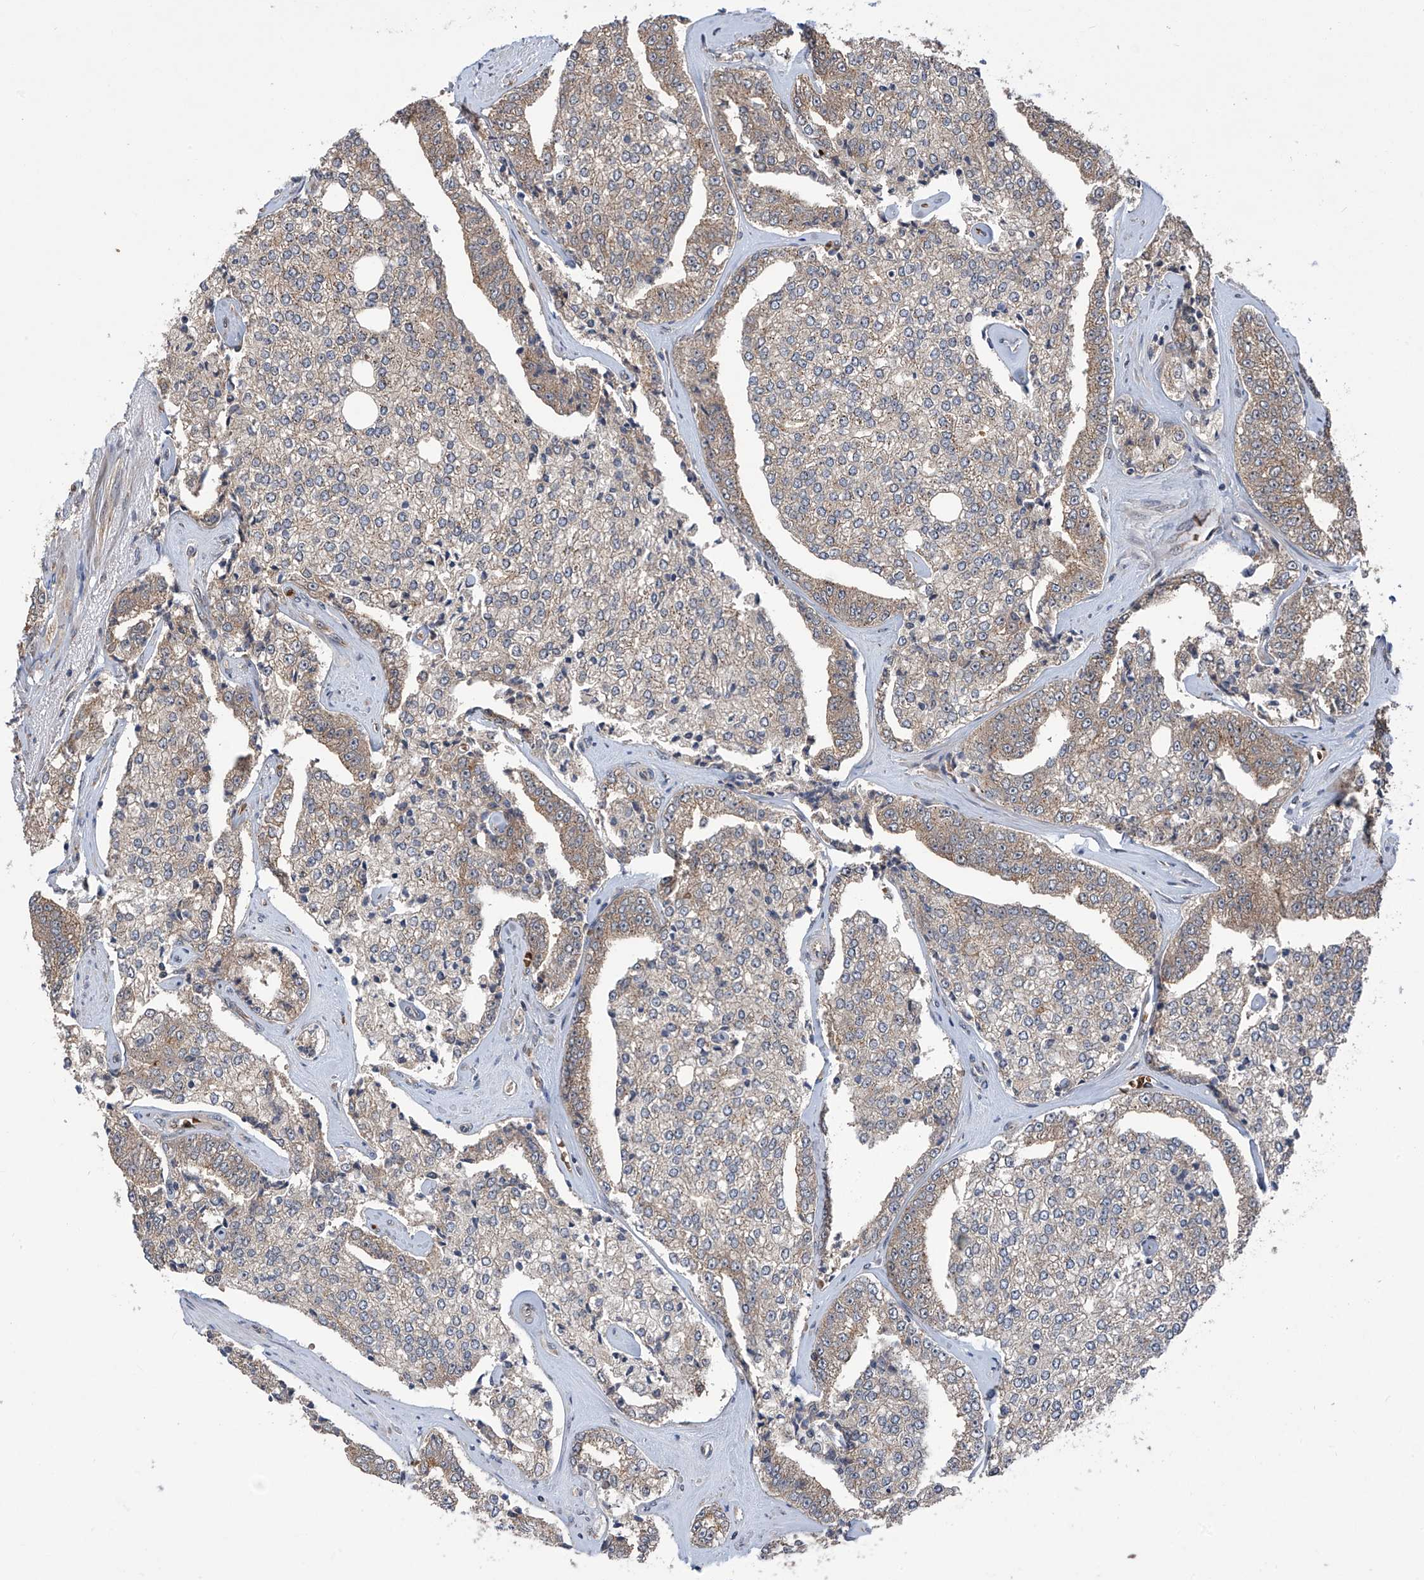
{"staining": {"intensity": "weak", "quantity": "25%-75%", "location": "cytoplasmic/membranous"}, "tissue": "prostate cancer", "cell_type": "Tumor cells", "image_type": "cancer", "snomed": [{"axis": "morphology", "description": "Adenocarcinoma, High grade"}, {"axis": "topography", "description": "Prostate"}], "caption": "This photomicrograph shows high-grade adenocarcinoma (prostate) stained with IHC to label a protein in brown. The cytoplasmic/membranous of tumor cells show weak positivity for the protein. Nuclei are counter-stained blue.", "gene": "ZDHHC9", "patient": {"sex": "male", "age": 71}}